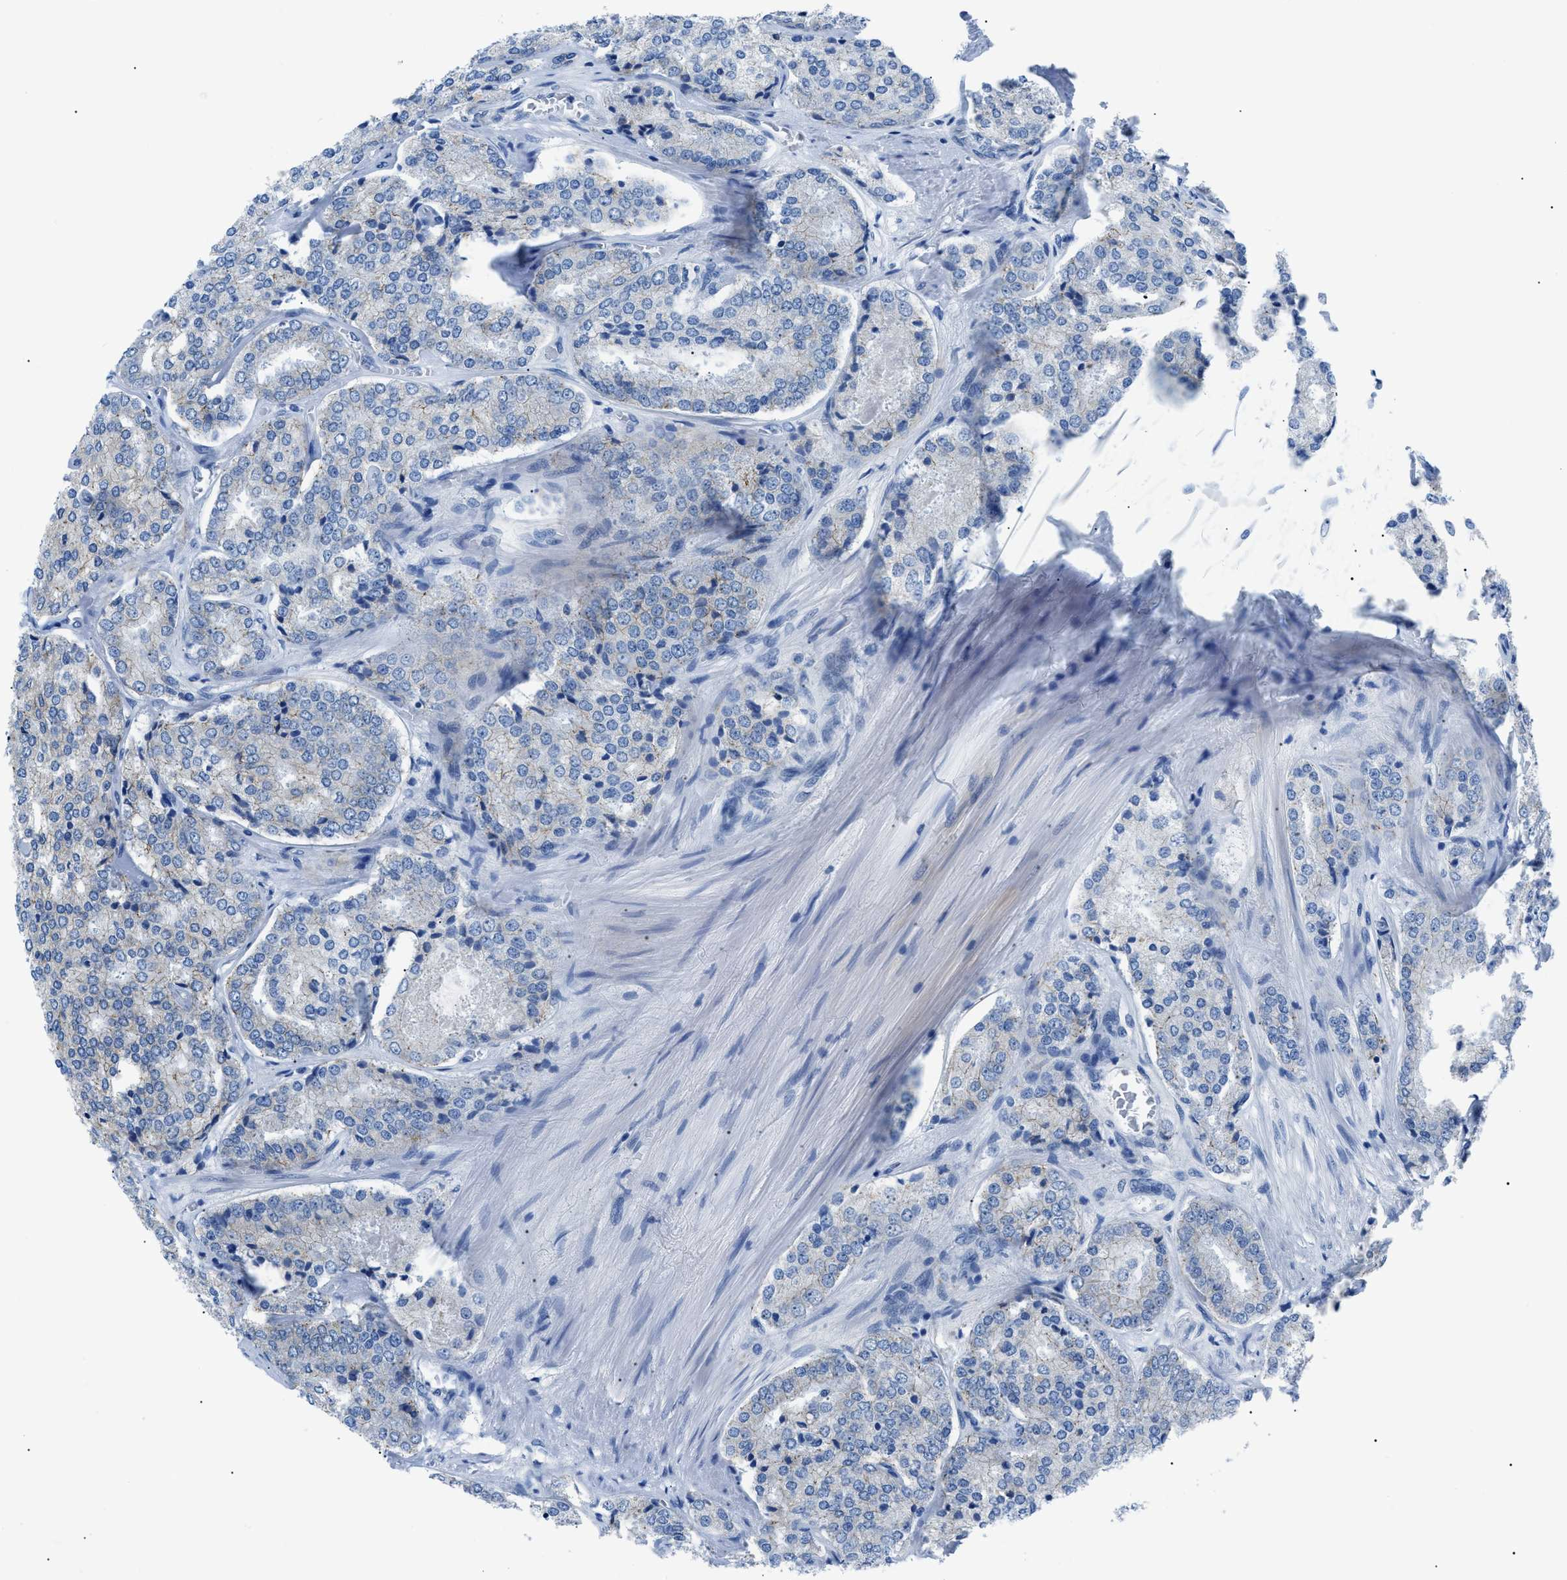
{"staining": {"intensity": "negative", "quantity": "none", "location": "none"}, "tissue": "prostate cancer", "cell_type": "Tumor cells", "image_type": "cancer", "snomed": [{"axis": "morphology", "description": "Adenocarcinoma, High grade"}, {"axis": "topography", "description": "Prostate"}], "caption": "Tumor cells are negative for brown protein staining in prostate cancer.", "gene": "ZDHHC24", "patient": {"sex": "male", "age": 65}}